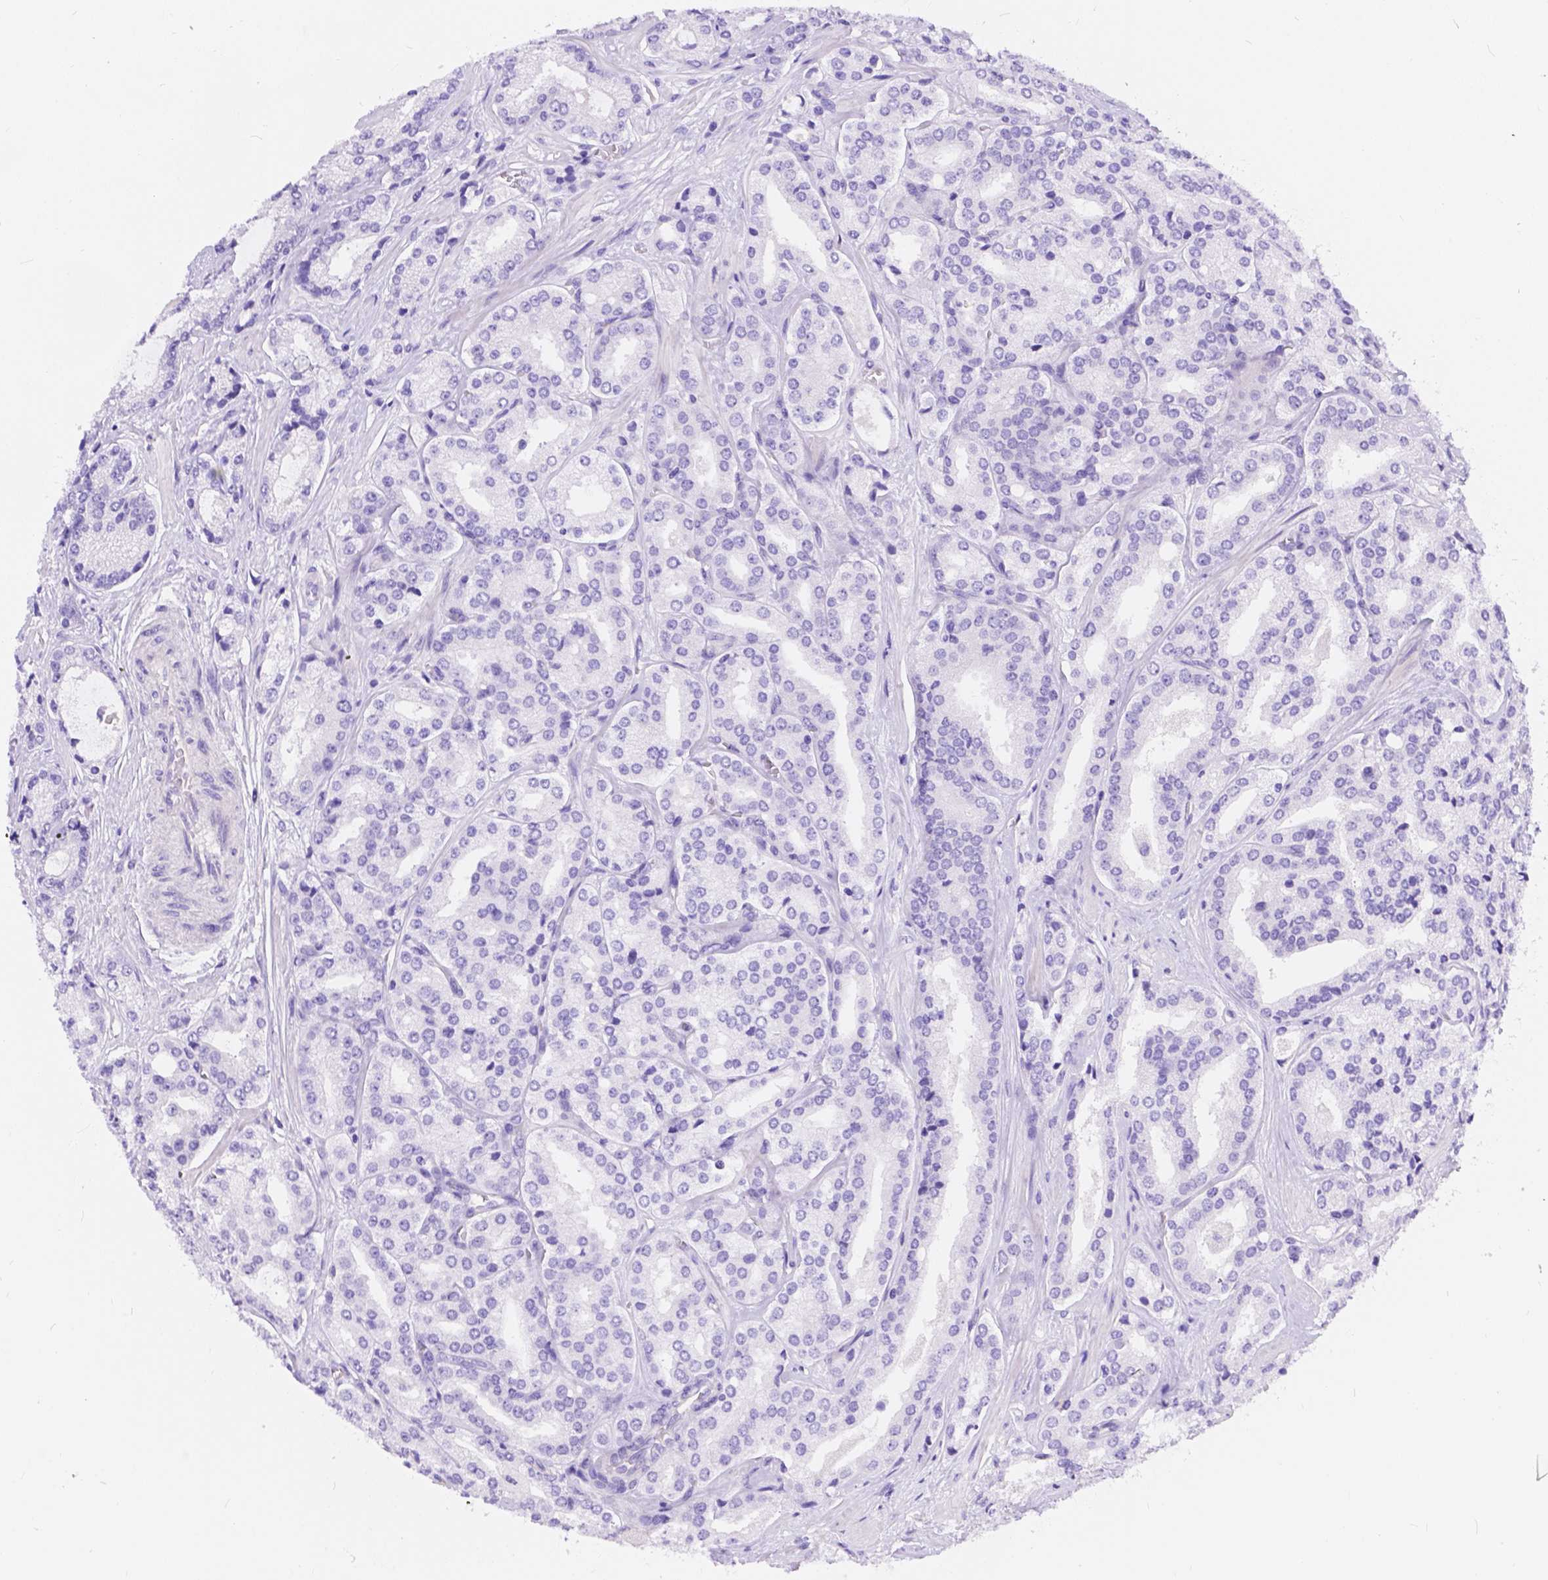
{"staining": {"intensity": "negative", "quantity": "none", "location": "none"}, "tissue": "prostate cancer", "cell_type": "Tumor cells", "image_type": "cancer", "snomed": [{"axis": "morphology", "description": "Adenocarcinoma, Low grade"}, {"axis": "topography", "description": "Prostate"}], "caption": "The immunohistochemistry histopathology image has no significant expression in tumor cells of prostate low-grade adenocarcinoma tissue.", "gene": "DLEC1", "patient": {"sex": "male", "age": 56}}